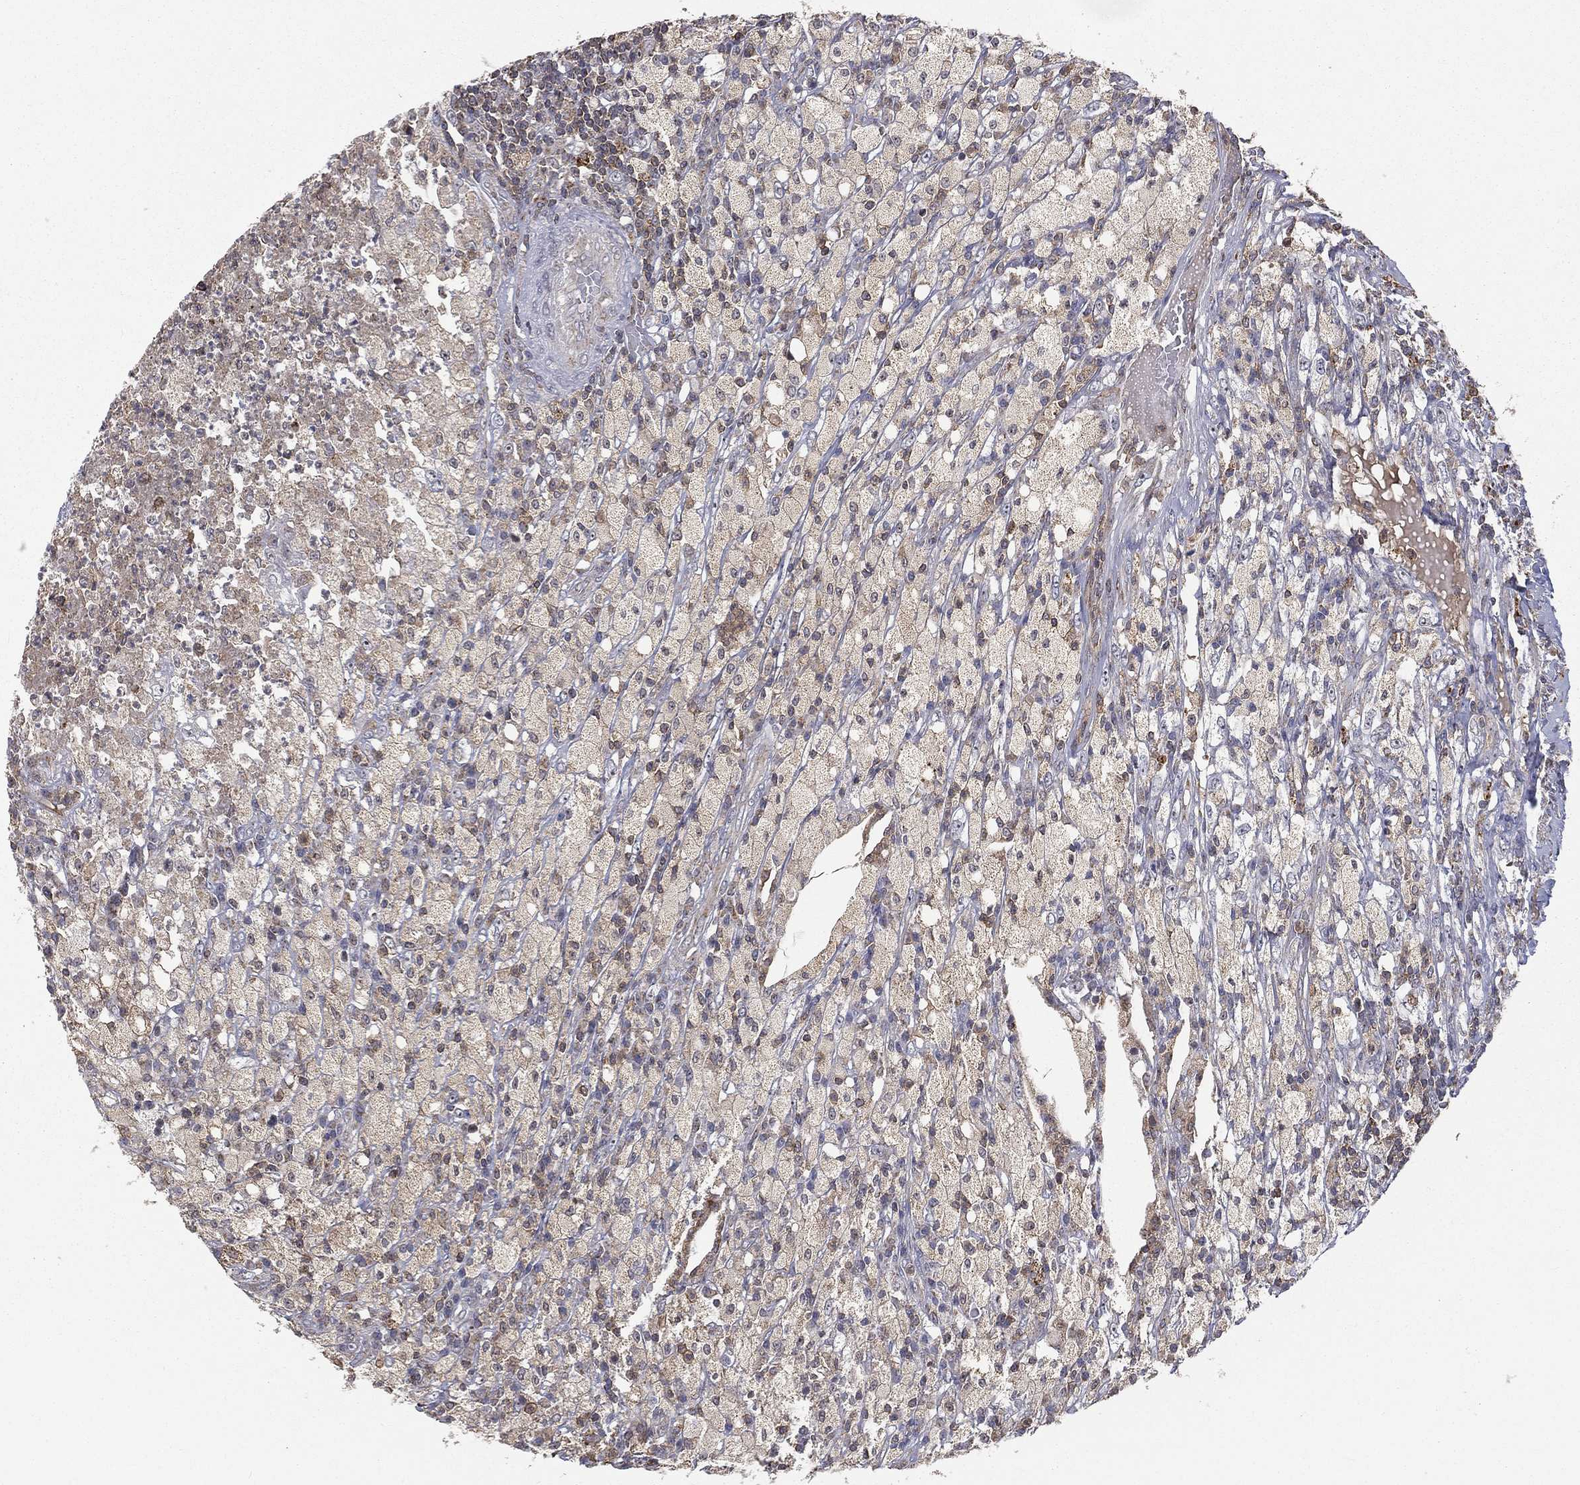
{"staining": {"intensity": "weak", "quantity": "25%-75%", "location": "cytoplasmic/membranous"}, "tissue": "testis cancer", "cell_type": "Tumor cells", "image_type": "cancer", "snomed": [{"axis": "morphology", "description": "Necrosis, NOS"}, {"axis": "morphology", "description": "Carcinoma, Embryonal, NOS"}, {"axis": "topography", "description": "Testis"}], "caption": "A brown stain highlights weak cytoplasmic/membranous expression of a protein in testis embryonal carcinoma tumor cells.", "gene": "RIN3", "patient": {"sex": "male", "age": 19}}